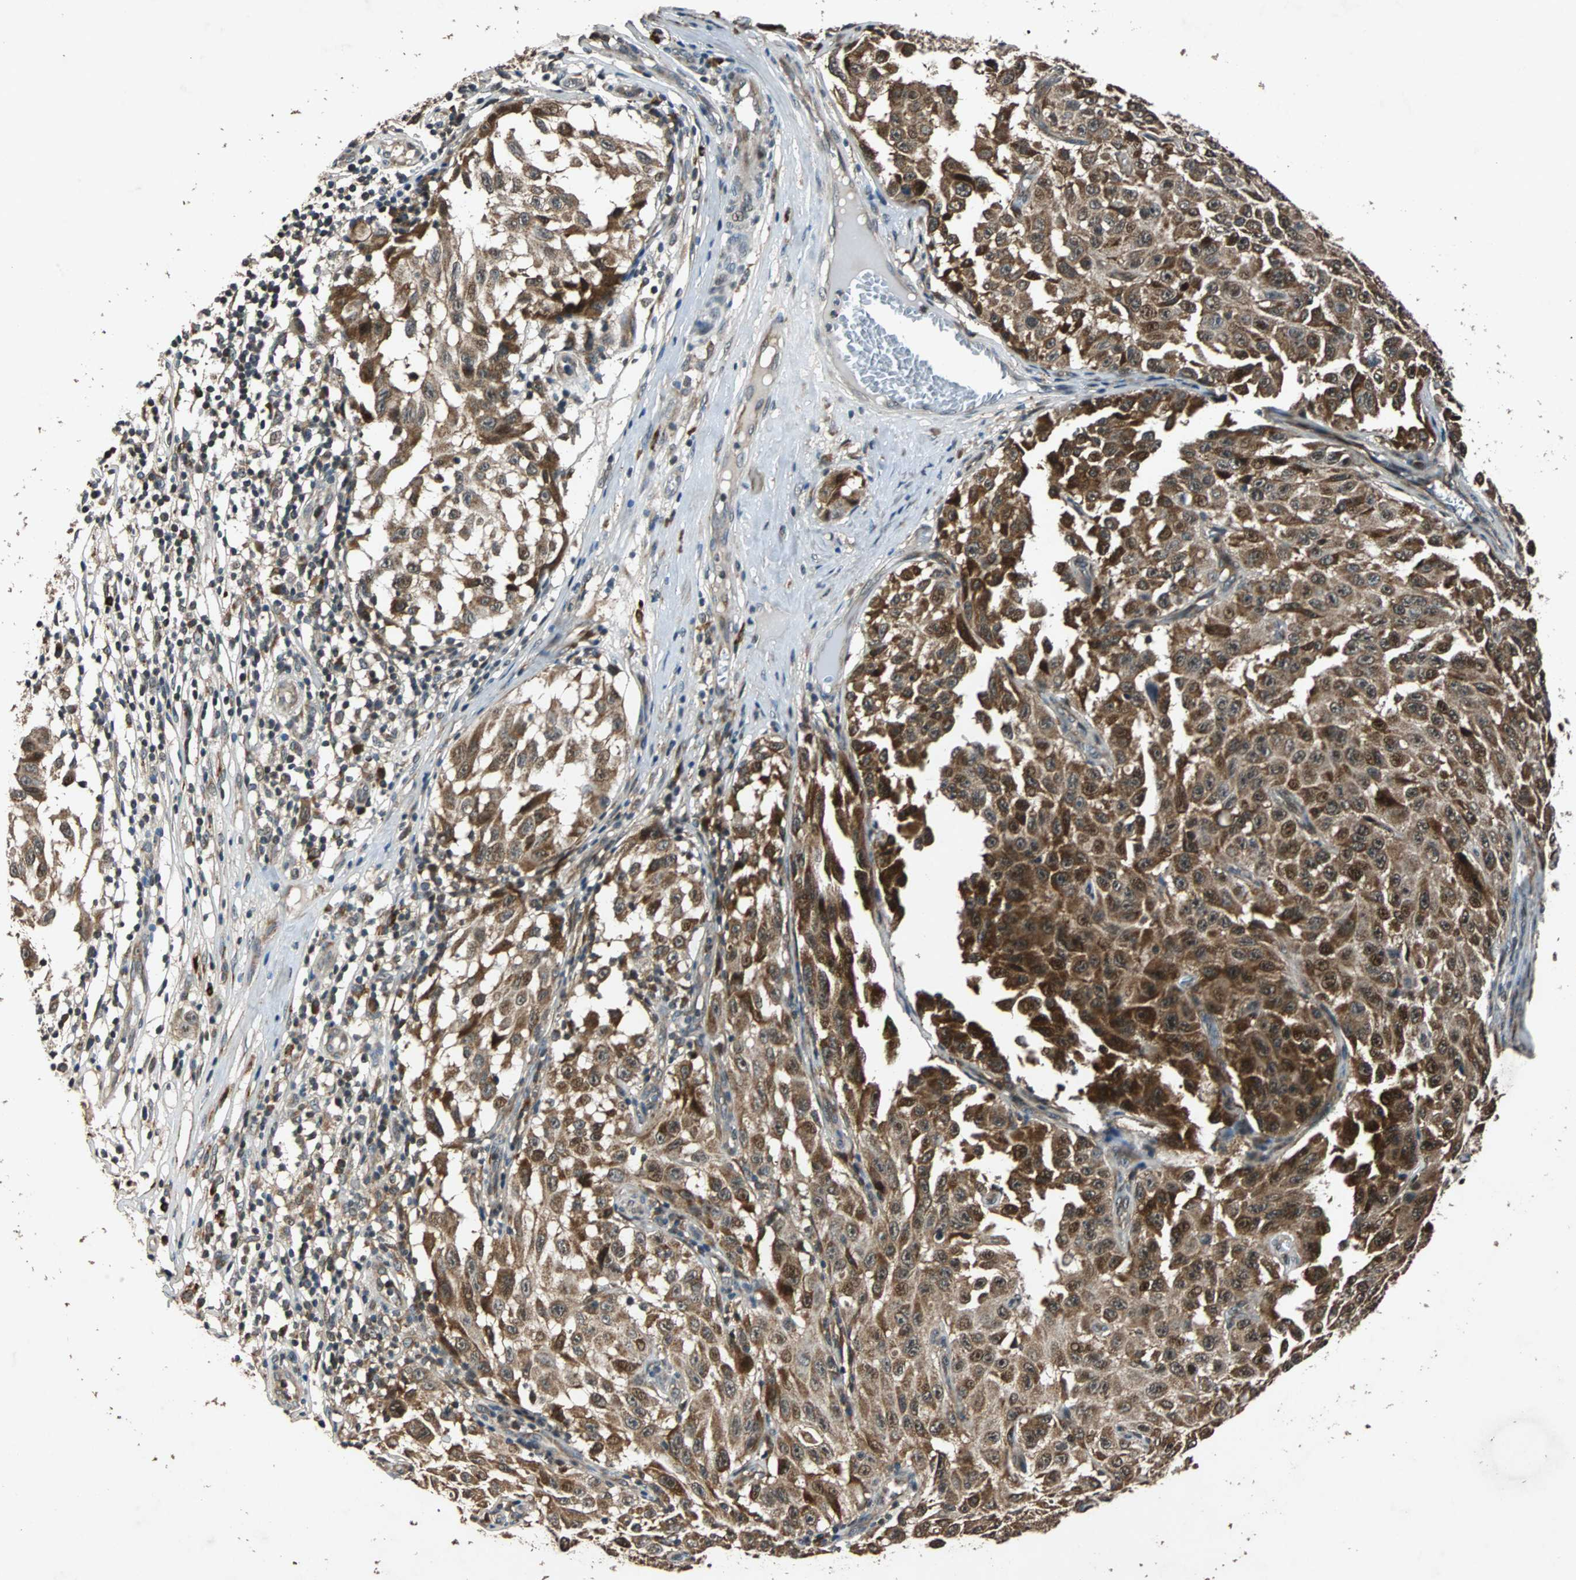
{"staining": {"intensity": "strong", "quantity": ">75%", "location": "cytoplasmic/membranous,nuclear"}, "tissue": "melanoma", "cell_type": "Tumor cells", "image_type": "cancer", "snomed": [{"axis": "morphology", "description": "Malignant melanoma, NOS"}, {"axis": "topography", "description": "Skin"}], "caption": "Immunohistochemistry image of neoplastic tissue: human melanoma stained using IHC reveals high levels of strong protein expression localized specifically in the cytoplasmic/membranous and nuclear of tumor cells, appearing as a cytoplasmic/membranous and nuclear brown color.", "gene": "USP31", "patient": {"sex": "male", "age": 30}}